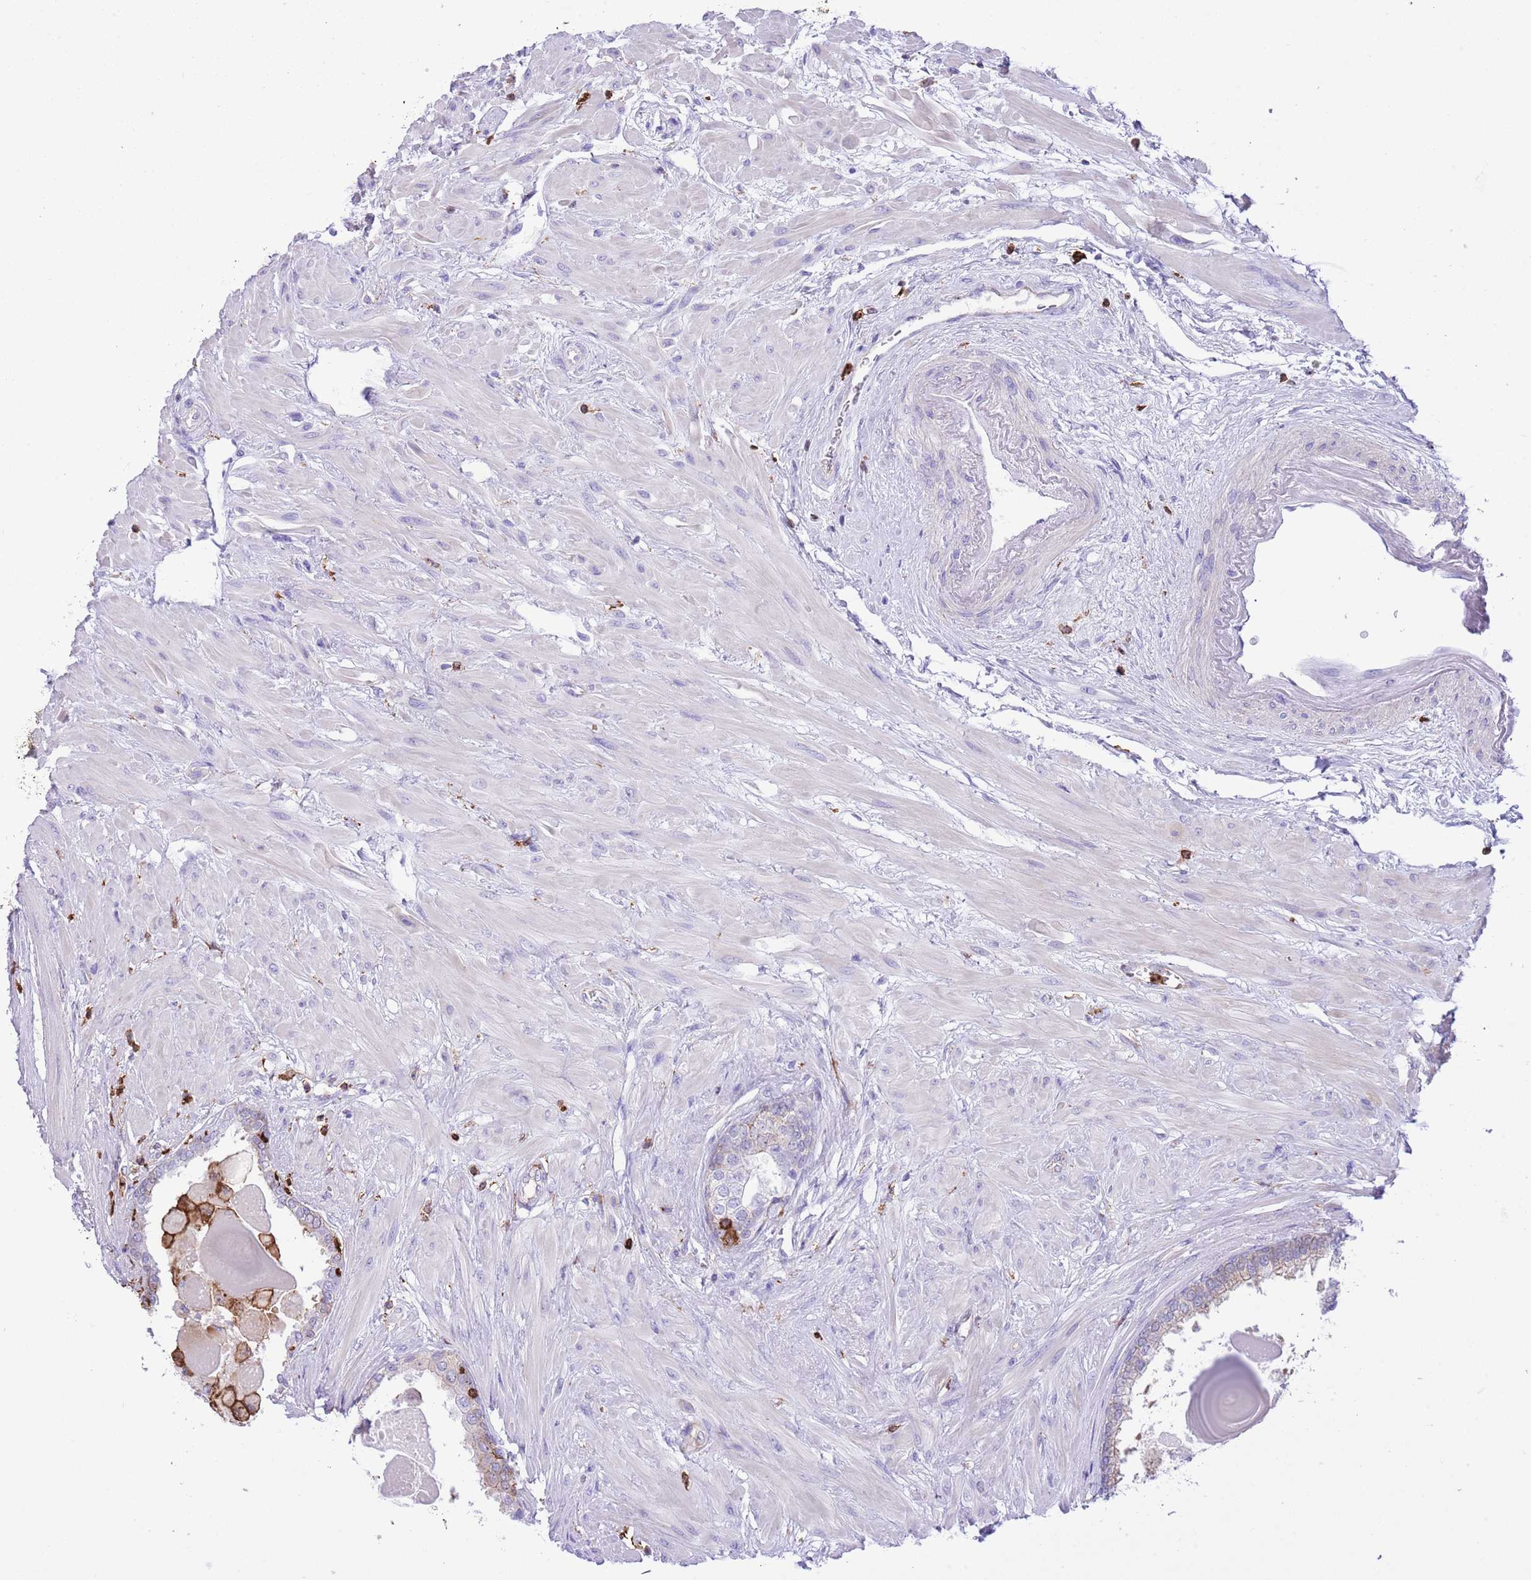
{"staining": {"intensity": "moderate", "quantity": "<25%", "location": "cytoplasmic/membranous"}, "tissue": "prostate", "cell_type": "Glandular cells", "image_type": "normal", "snomed": [{"axis": "morphology", "description": "Normal tissue, NOS"}, {"axis": "topography", "description": "Prostate"}], "caption": "Unremarkable prostate was stained to show a protein in brown. There is low levels of moderate cytoplasmic/membranous expression in about <25% of glandular cells. The staining is performed using DAB brown chromogen to label protein expression. The nuclei are counter-stained blue using hematoxylin.", "gene": "EFHD2", "patient": {"sex": "male", "age": 57}}